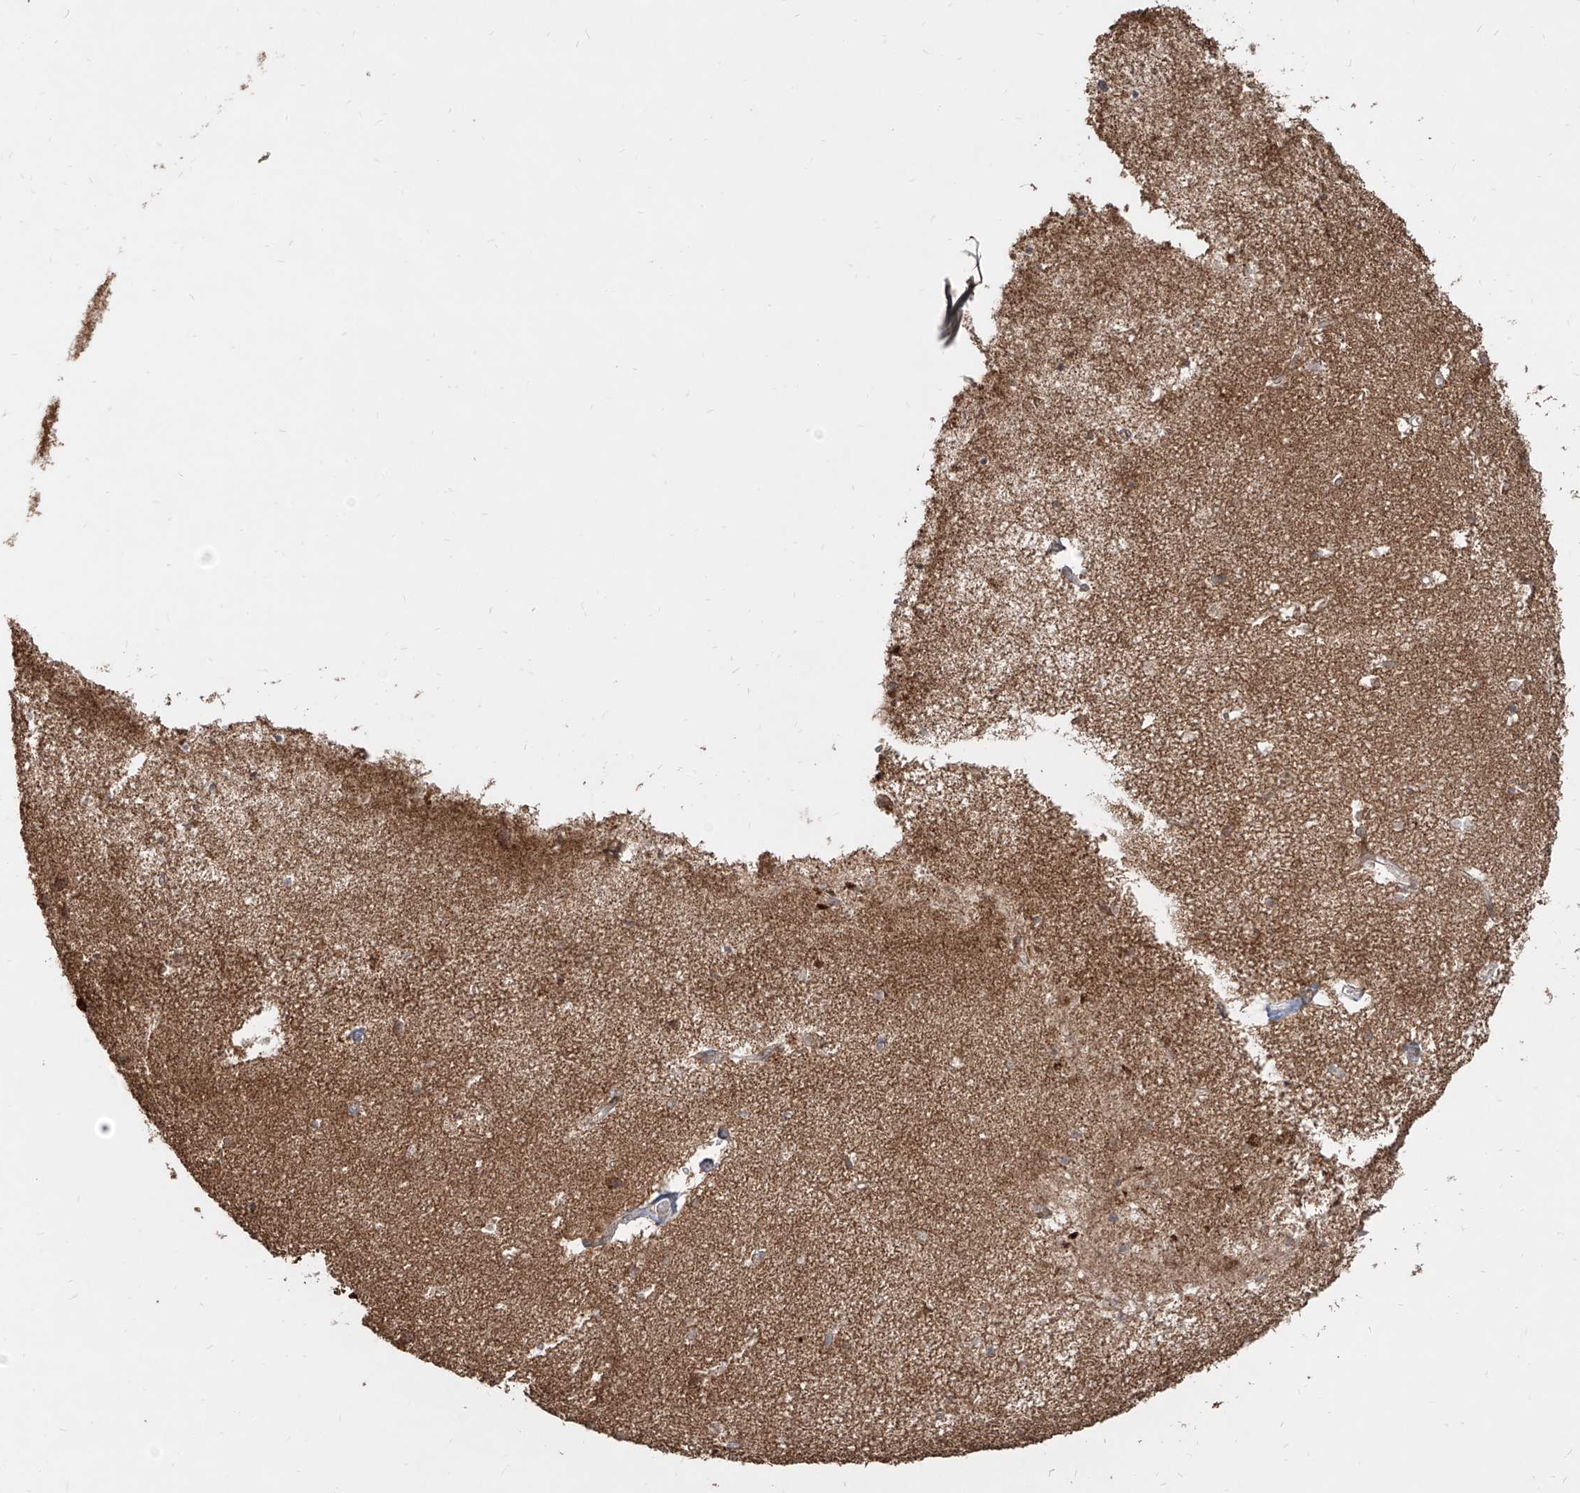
{"staining": {"intensity": "moderate", "quantity": ">75%", "location": "cytoplasmic/membranous"}, "tissue": "cerebral cortex", "cell_type": "Endothelial cells", "image_type": "normal", "snomed": [{"axis": "morphology", "description": "Normal tissue, NOS"}, {"axis": "topography", "description": "Cerebral cortex"}], "caption": "Benign cerebral cortex displays moderate cytoplasmic/membranous expression in approximately >75% of endothelial cells.", "gene": "AIM2", "patient": {"sex": "male", "age": 54}}